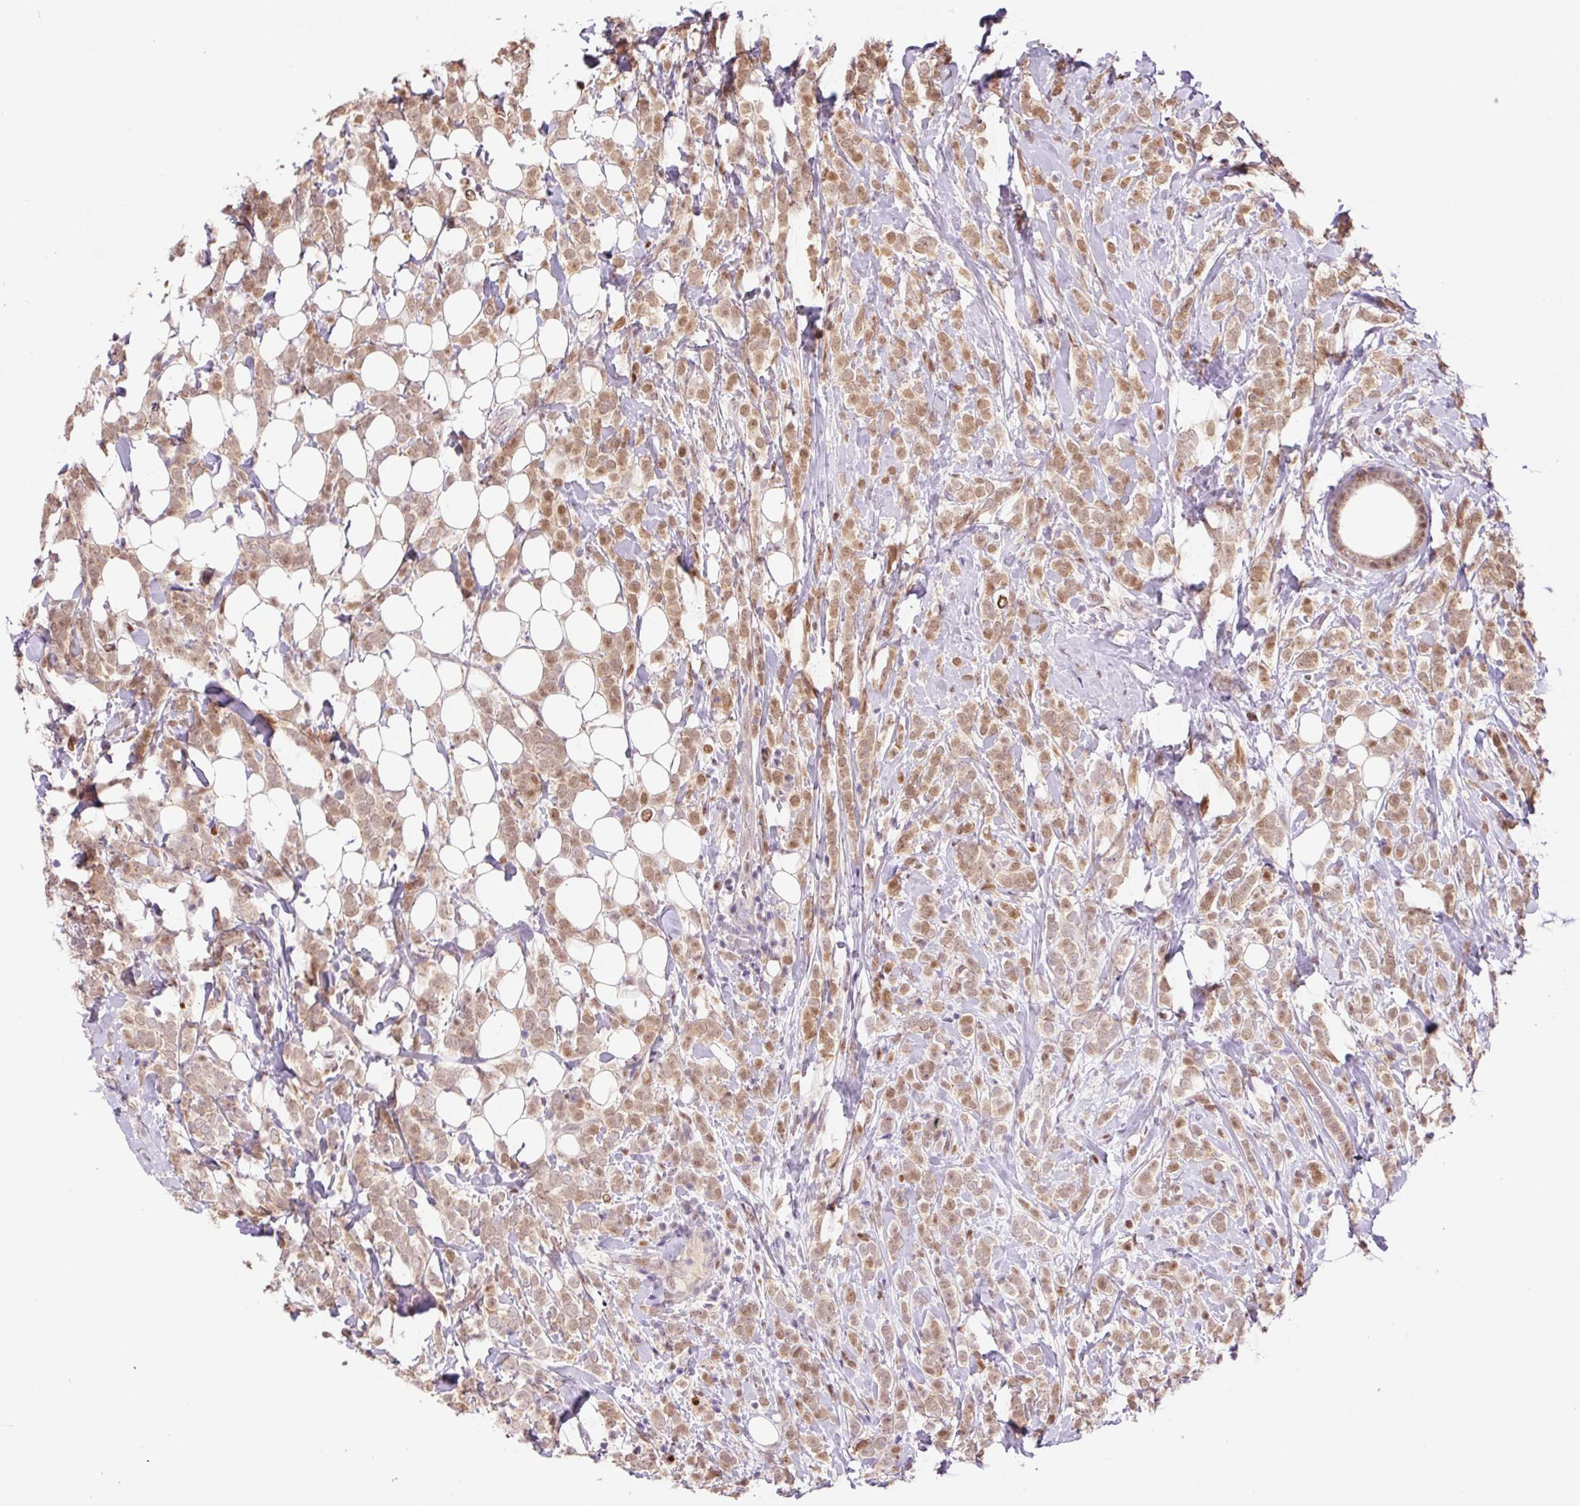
{"staining": {"intensity": "moderate", "quantity": ">75%", "location": "cytoplasmic/membranous,nuclear"}, "tissue": "breast cancer", "cell_type": "Tumor cells", "image_type": "cancer", "snomed": [{"axis": "morphology", "description": "Lobular carcinoma"}, {"axis": "topography", "description": "Breast"}], "caption": "Immunohistochemical staining of human lobular carcinoma (breast) displays moderate cytoplasmic/membranous and nuclear protein staining in about >75% of tumor cells.", "gene": "GPR139", "patient": {"sex": "female", "age": 49}}